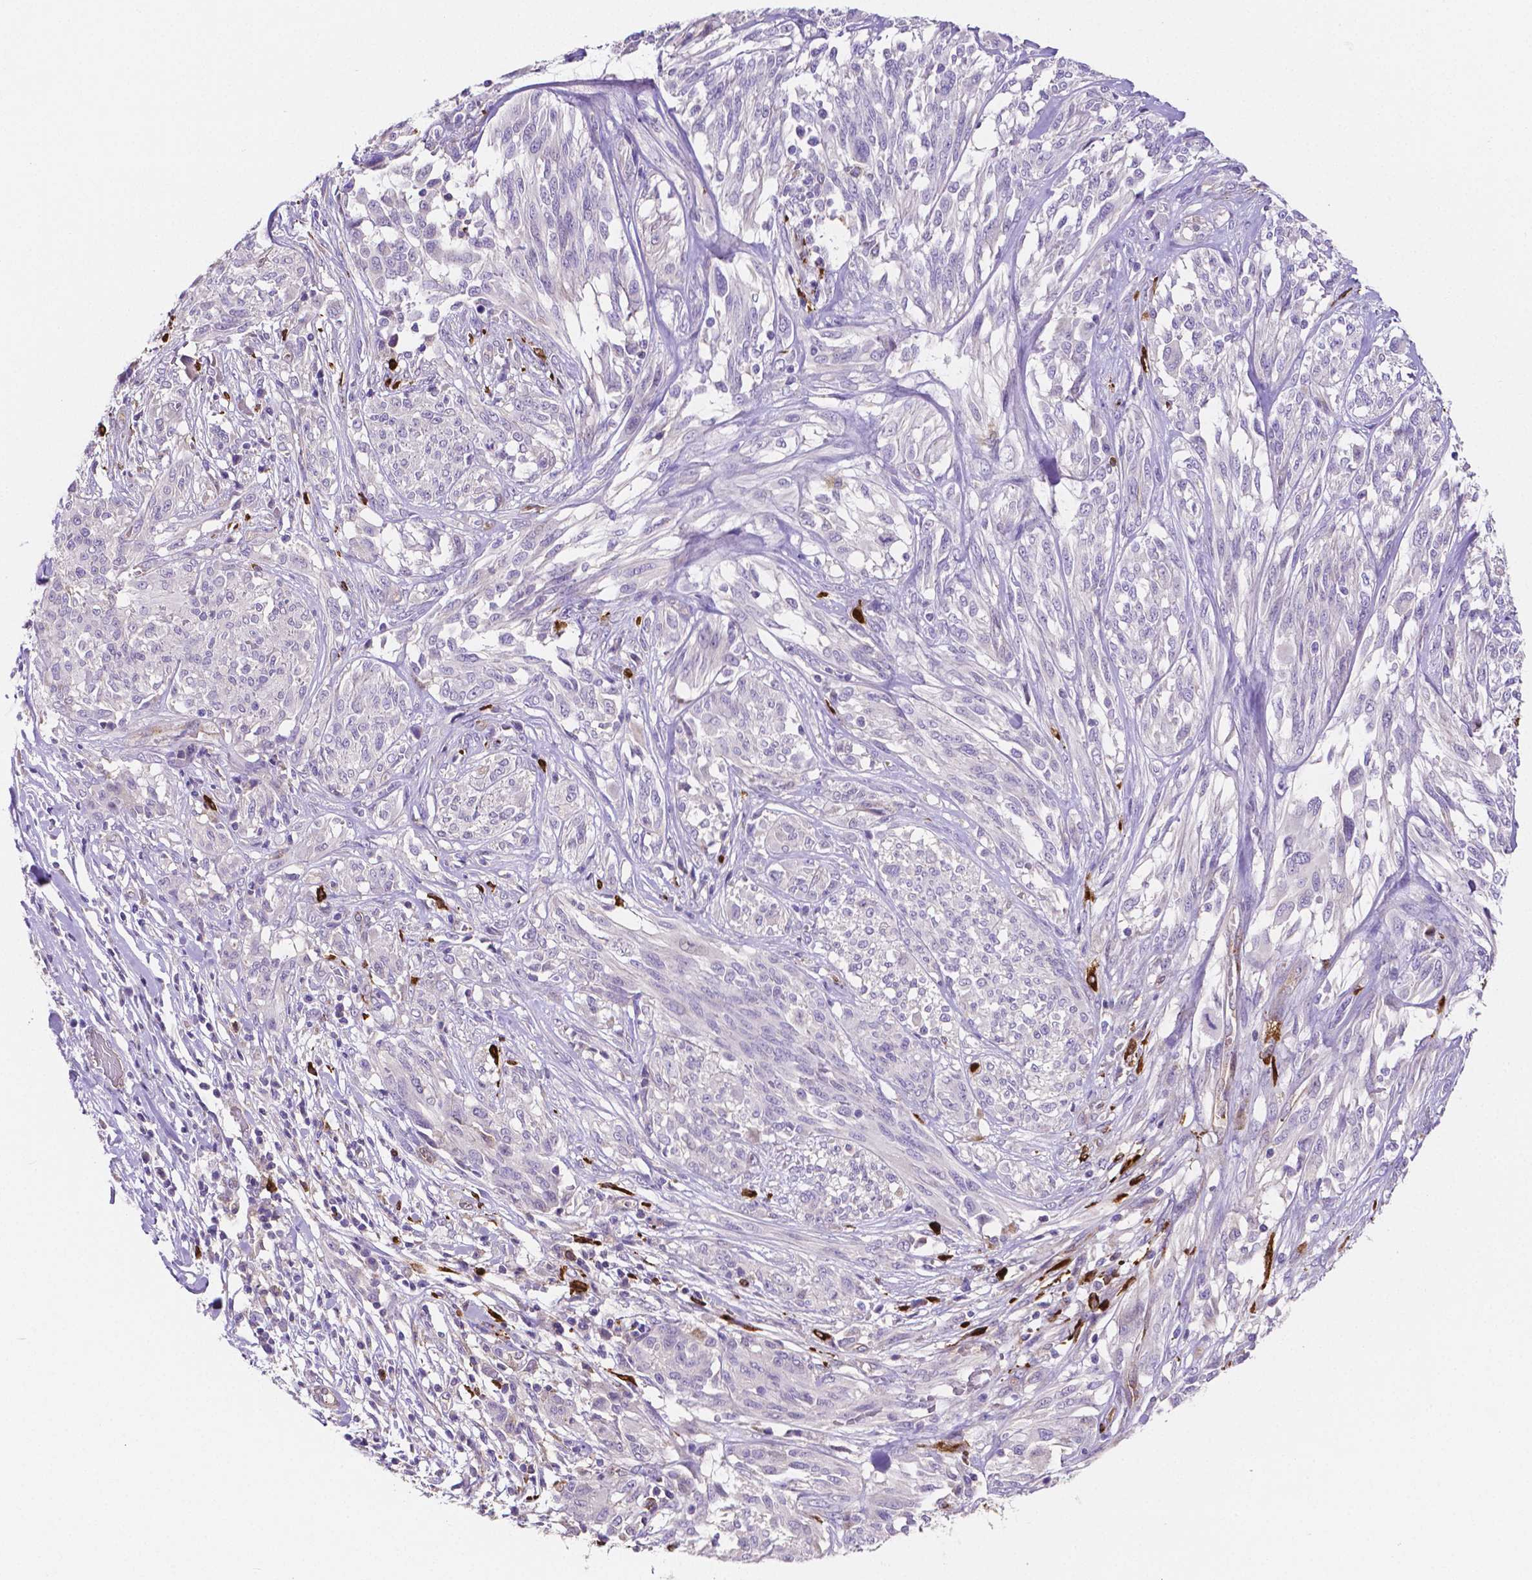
{"staining": {"intensity": "negative", "quantity": "none", "location": "none"}, "tissue": "melanoma", "cell_type": "Tumor cells", "image_type": "cancer", "snomed": [{"axis": "morphology", "description": "Malignant melanoma, NOS"}, {"axis": "topography", "description": "Skin"}], "caption": "Photomicrograph shows no protein expression in tumor cells of melanoma tissue. The staining was performed using DAB to visualize the protein expression in brown, while the nuclei were stained in blue with hematoxylin (Magnification: 20x).", "gene": "MMP9", "patient": {"sex": "female", "age": 91}}